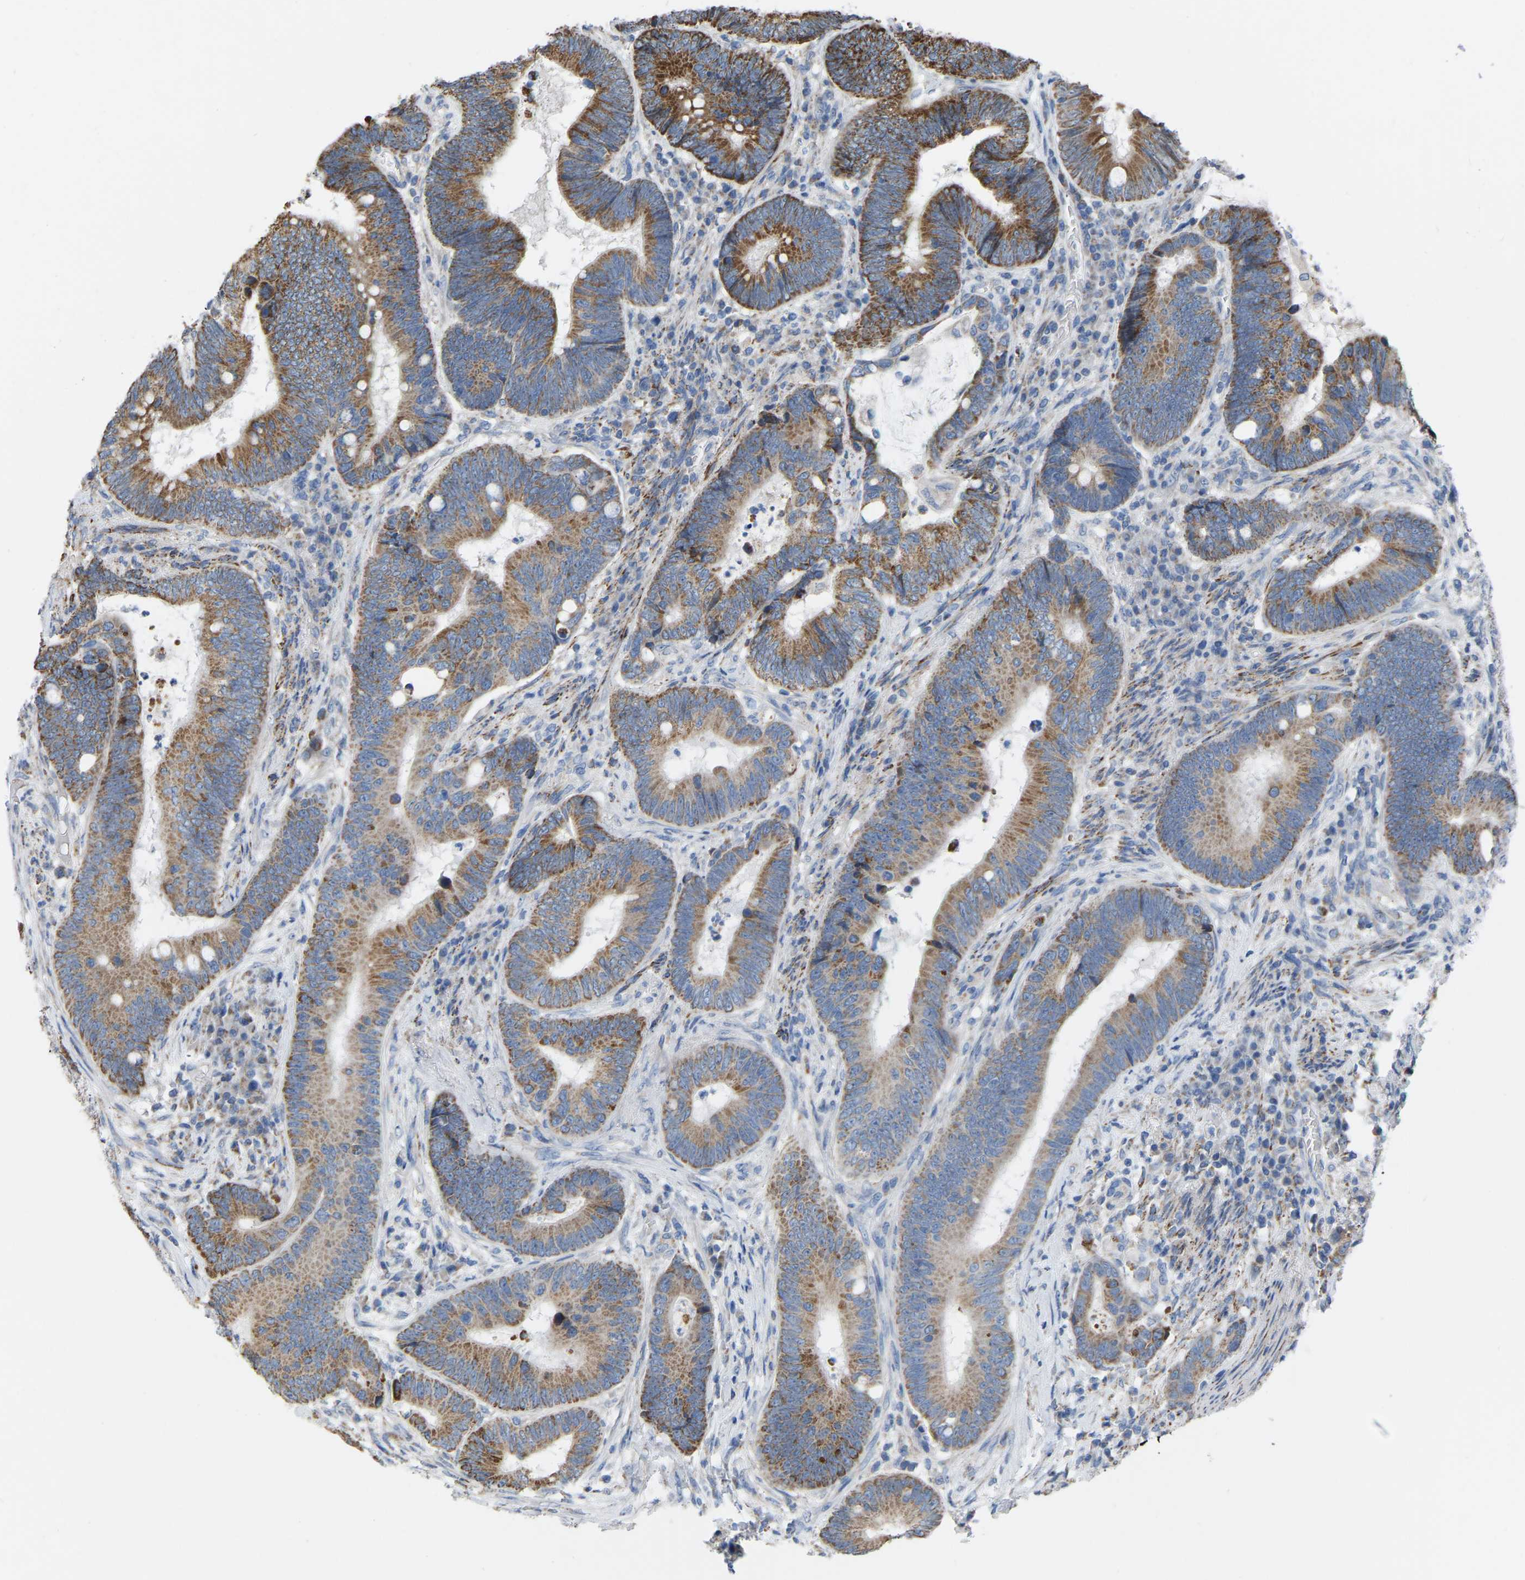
{"staining": {"intensity": "moderate", "quantity": ">75%", "location": "cytoplasmic/membranous"}, "tissue": "colorectal cancer", "cell_type": "Tumor cells", "image_type": "cancer", "snomed": [{"axis": "morphology", "description": "Adenocarcinoma, NOS"}, {"axis": "topography", "description": "Rectum"}, {"axis": "topography", "description": "Anal"}], "caption": "Protein expression analysis of human colorectal adenocarcinoma reveals moderate cytoplasmic/membranous staining in approximately >75% of tumor cells.", "gene": "BCL10", "patient": {"sex": "female", "age": 89}}